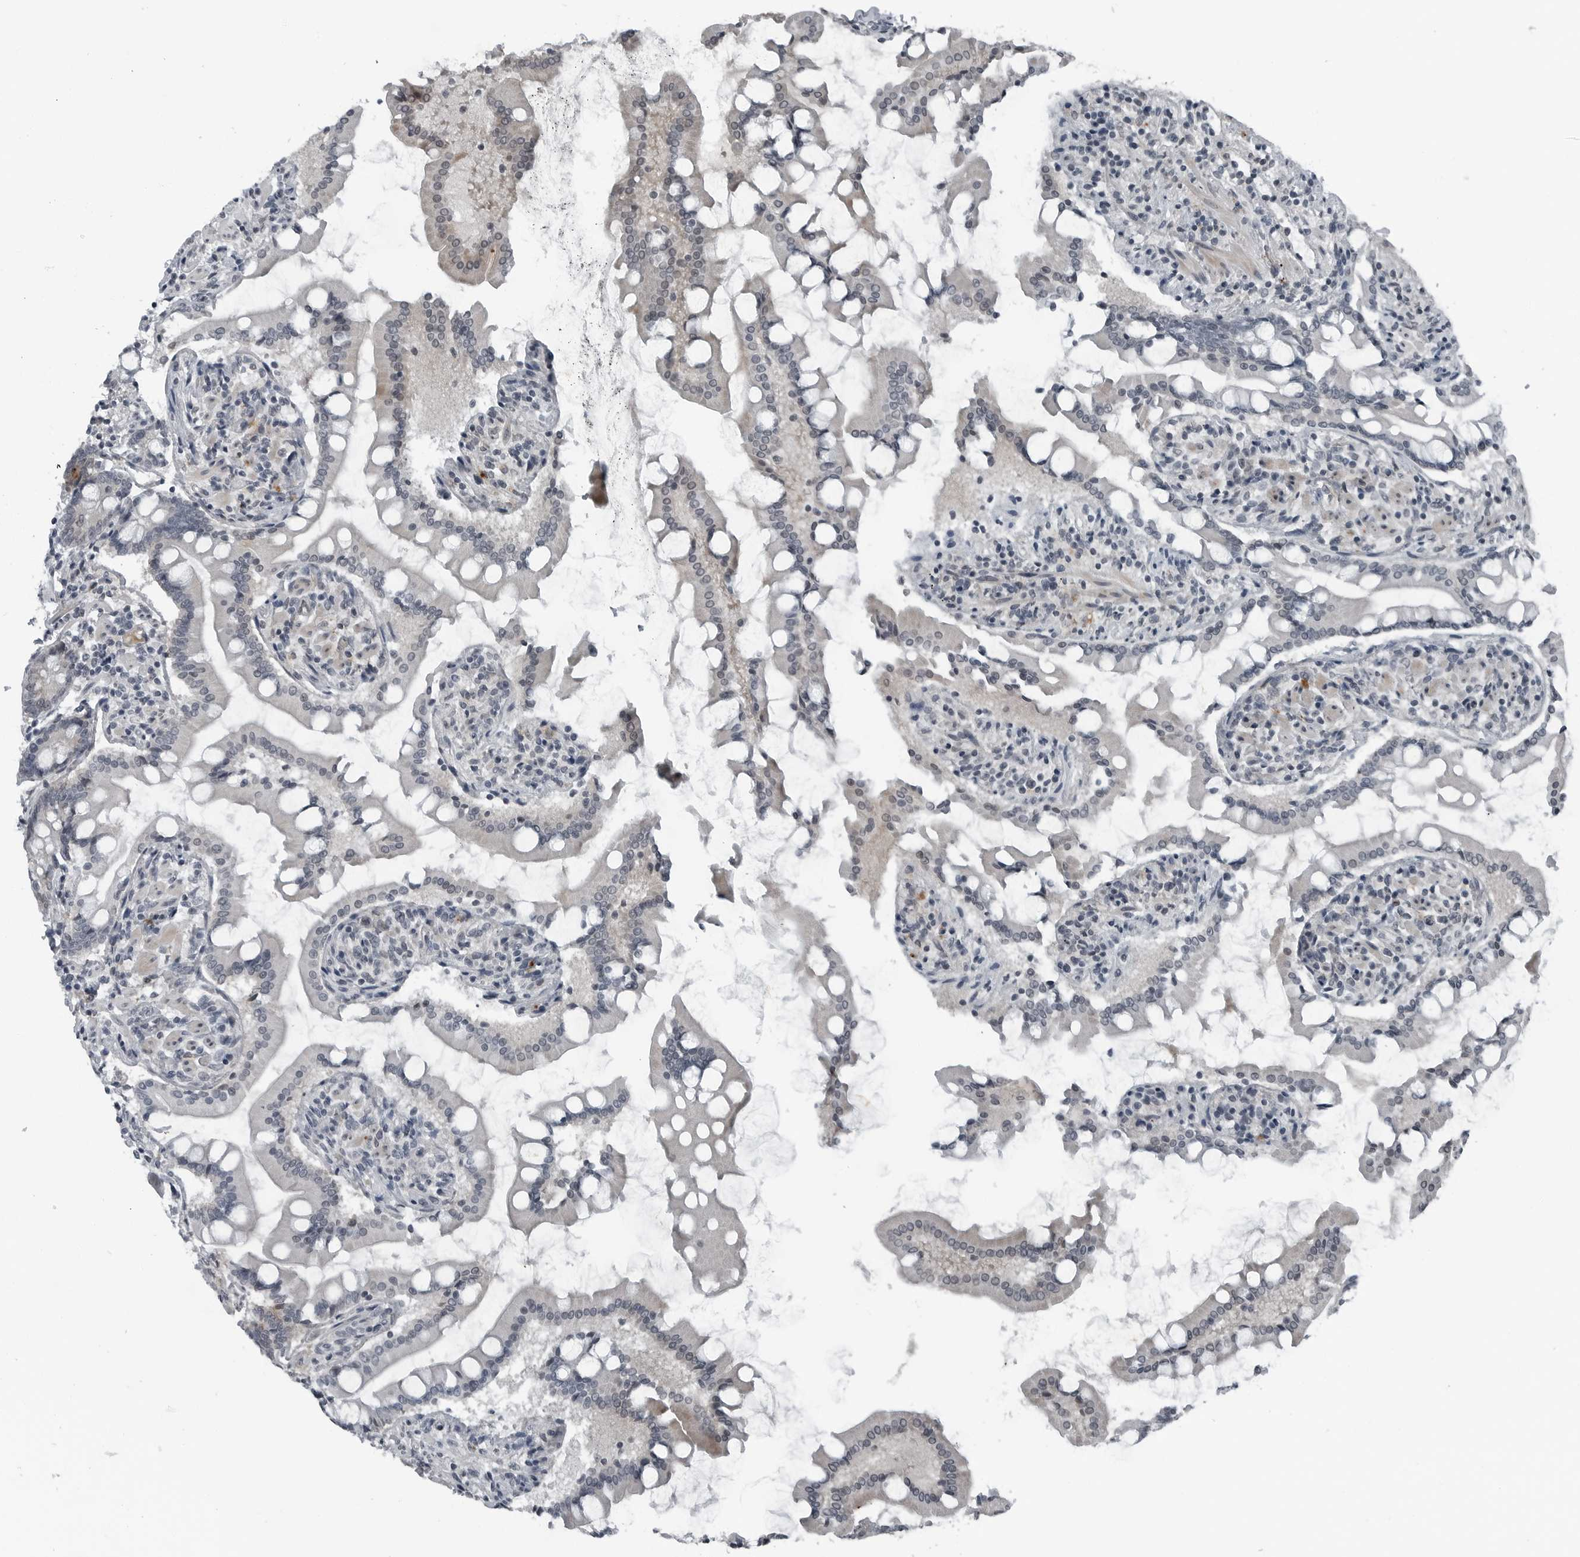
{"staining": {"intensity": "moderate", "quantity": "<25%", "location": "cytoplasmic/membranous"}, "tissue": "small intestine", "cell_type": "Glandular cells", "image_type": "normal", "snomed": [{"axis": "morphology", "description": "Normal tissue, NOS"}, {"axis": "topography", "description": "Small intestine"}], "caption": "An immunohistochemistry (IHC) image of unremarkable tissue is shown. Protein staining in brown shows moderate cytoplasmic/membranous positivity in small intestine within glandular cells.", "gene": "GAK", "patient": {"sex": "male", "age": 41}}